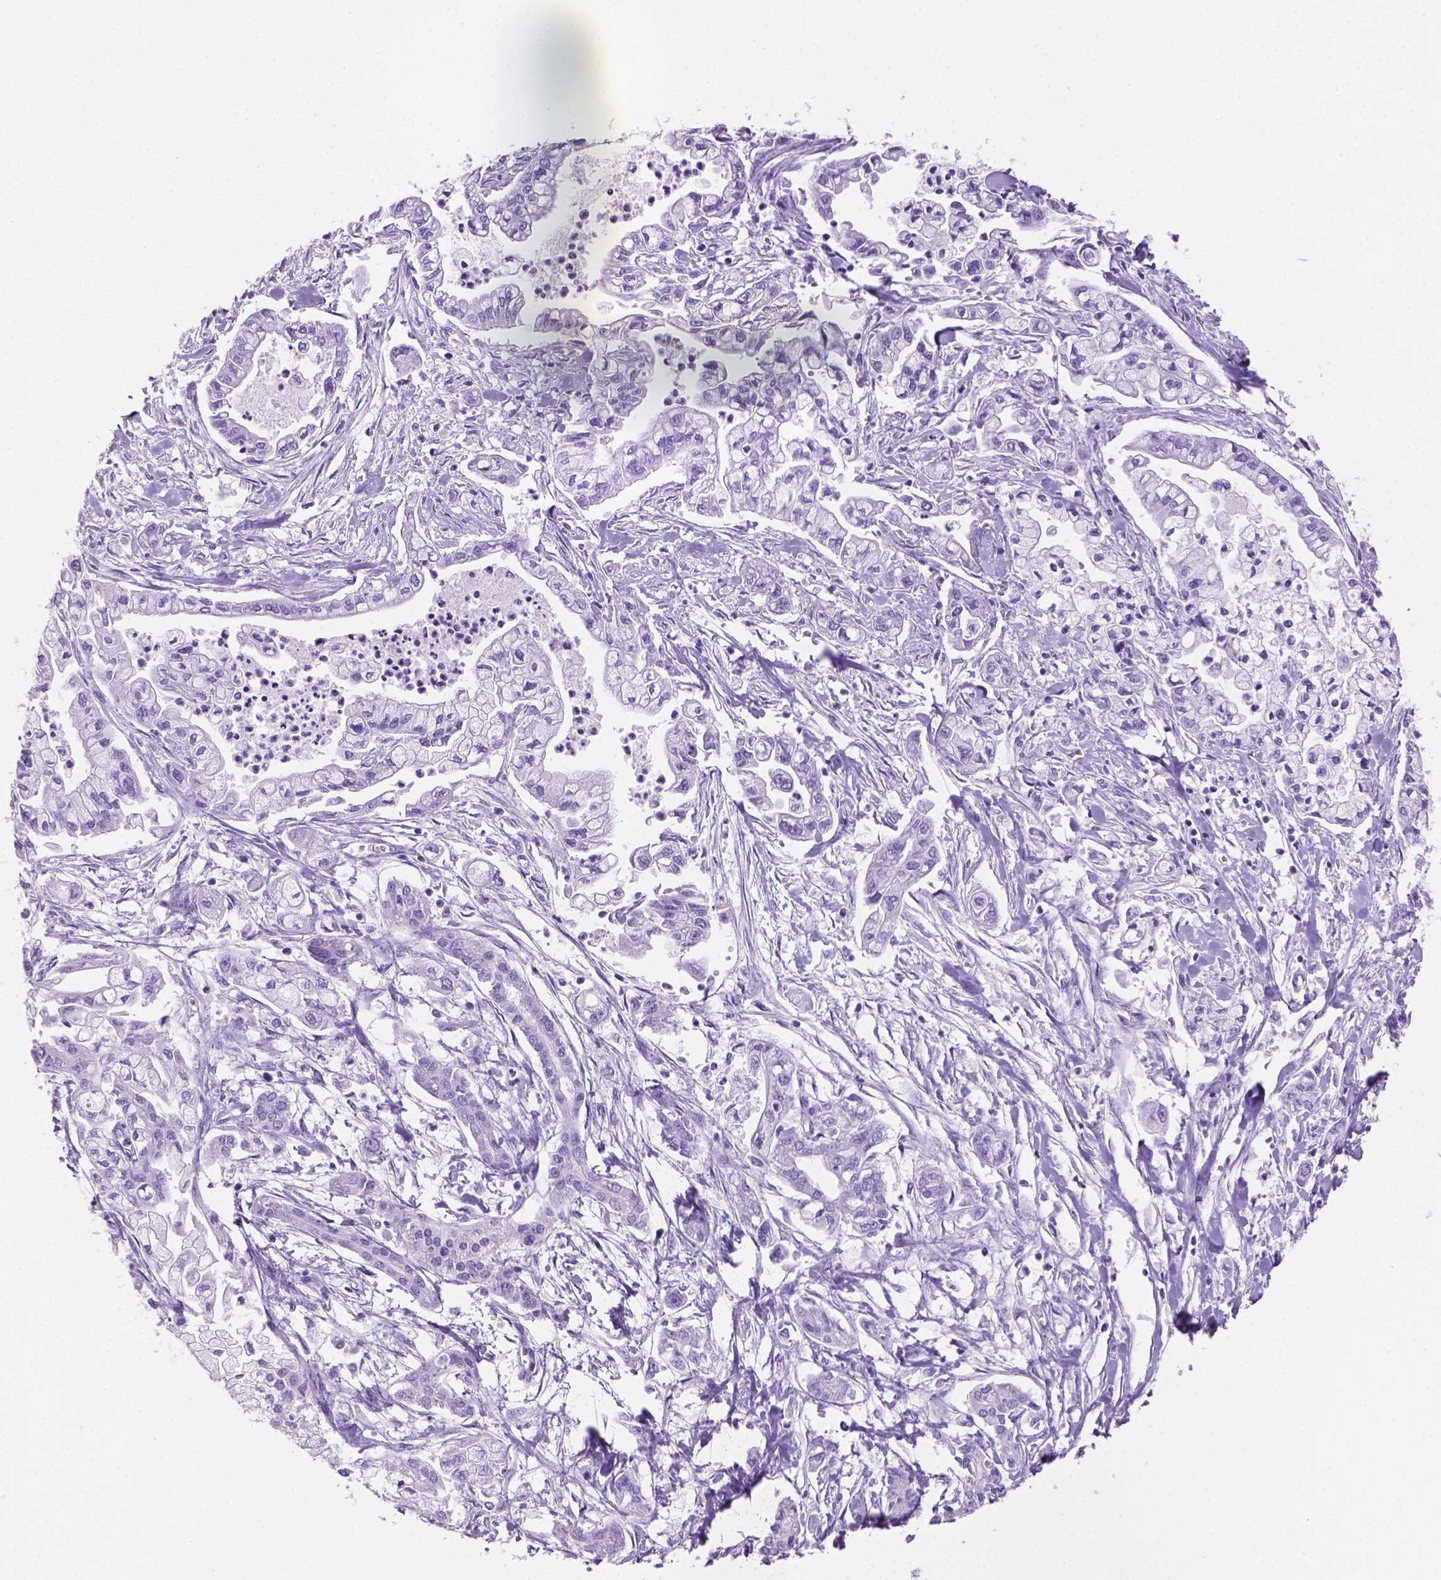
{"staining": {"intensity": "negative", "quantity": "none", "location": "none"}, "tissue": "pancreatic cancer", "cell_type": "Tumor cells", "image_type": "cancer", "snomed": [{"axis": "morphology", "description": "Adenocarcinoma, NOS"}, {"axis": "topography", "description": "Pancreas"}], "caption": "Tumor cells show no significant expression in pancreatic adenocarcinoma.", "gene": "GRIN2B", "patient": {"sex": "male", "age": 54}}